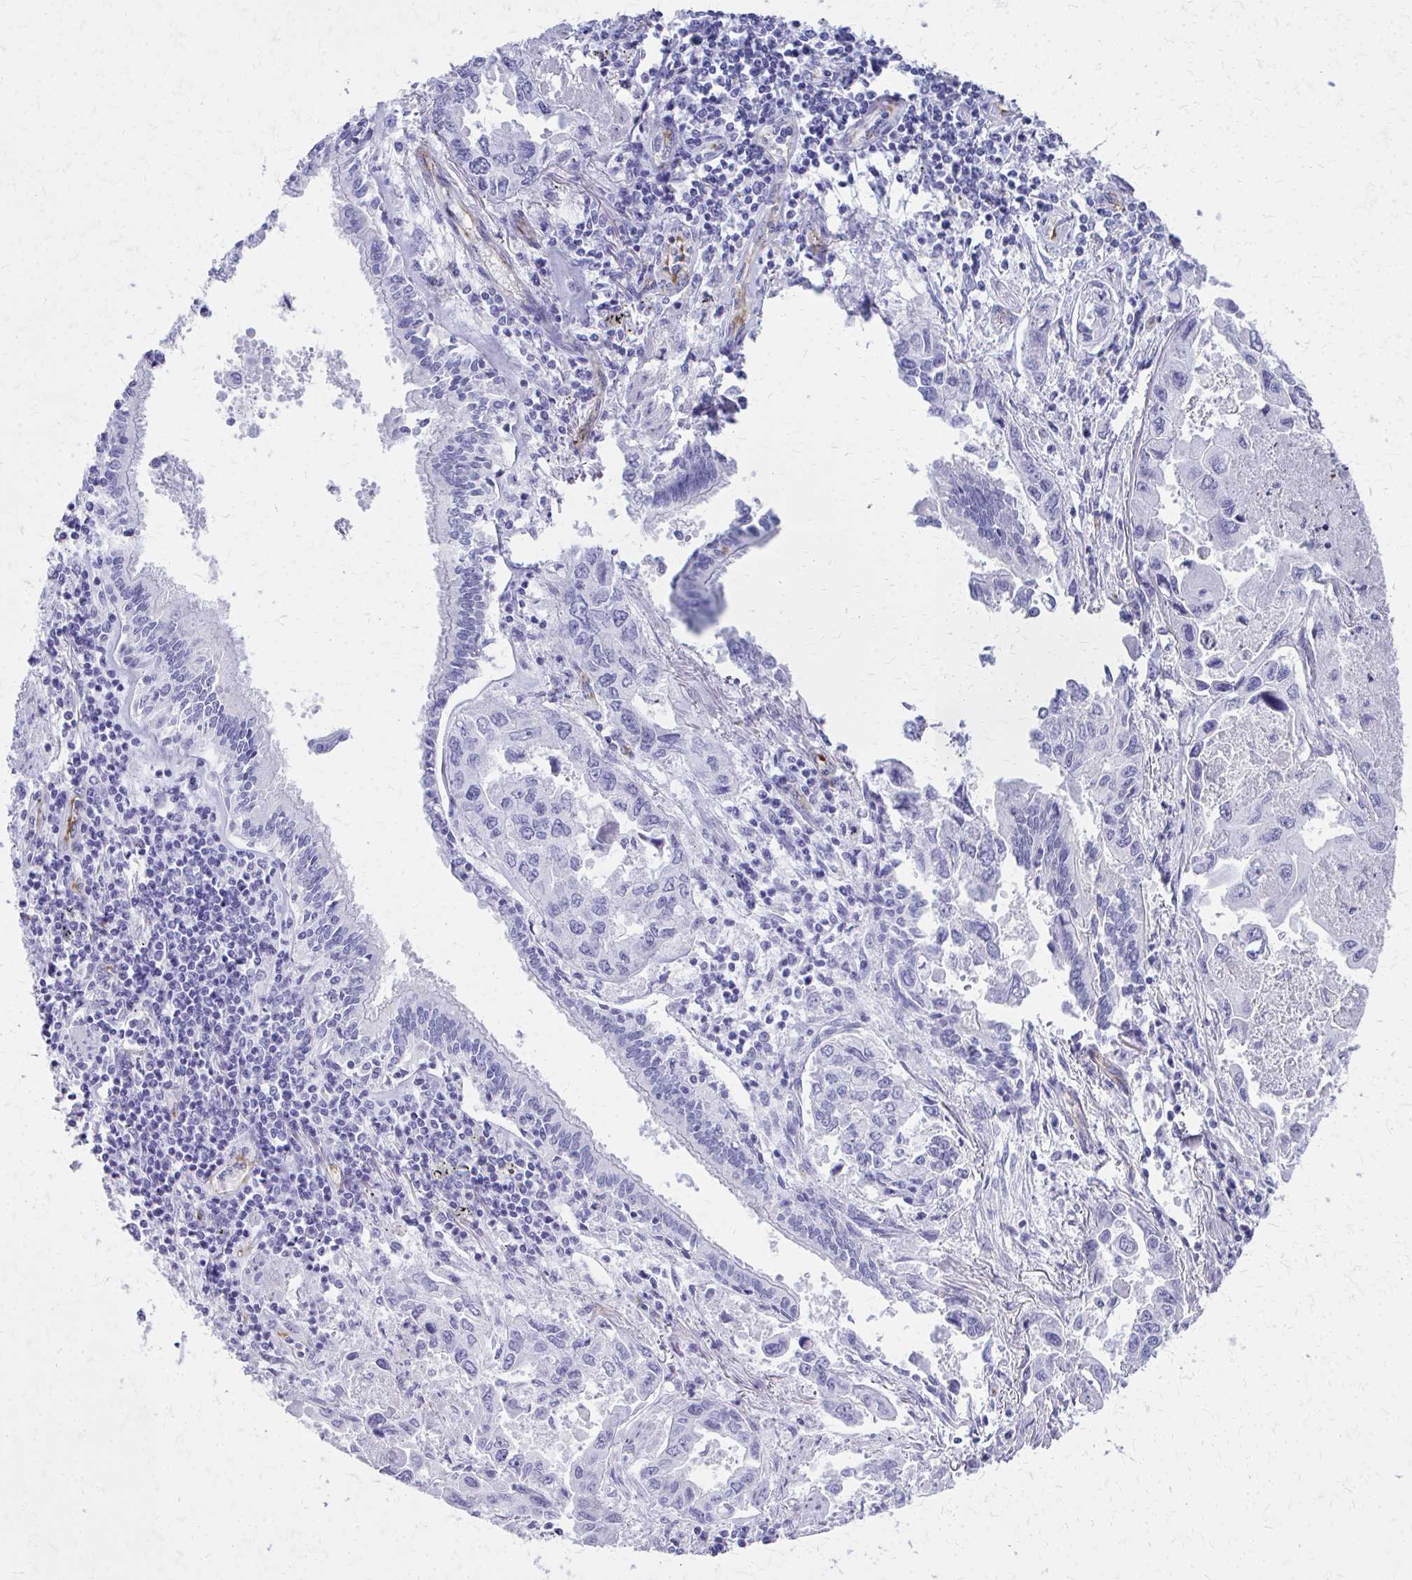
{"staining": {"intensity": "negative", "quantity": "none", "location": "none"}, "tissue": "lung cancer", "cell_type": "Tumor cells", "image_type": "cancer", "snomed": [{"axis": "morphology", "description": "Adenocarcinoma, NOS"}, {"axis": "topography", "description": "Lung"}], "caption": "Tumor cells are negative for brown protein staining in lung adenocarcinoma. Brightfield microscopy of immunohistochemistry (IHC) stained with DAB (brown) and hematoxylin (blue), captured at high magnification.", "gene": "TPSG1", "patient": {"sex": "male", "age": 64}}